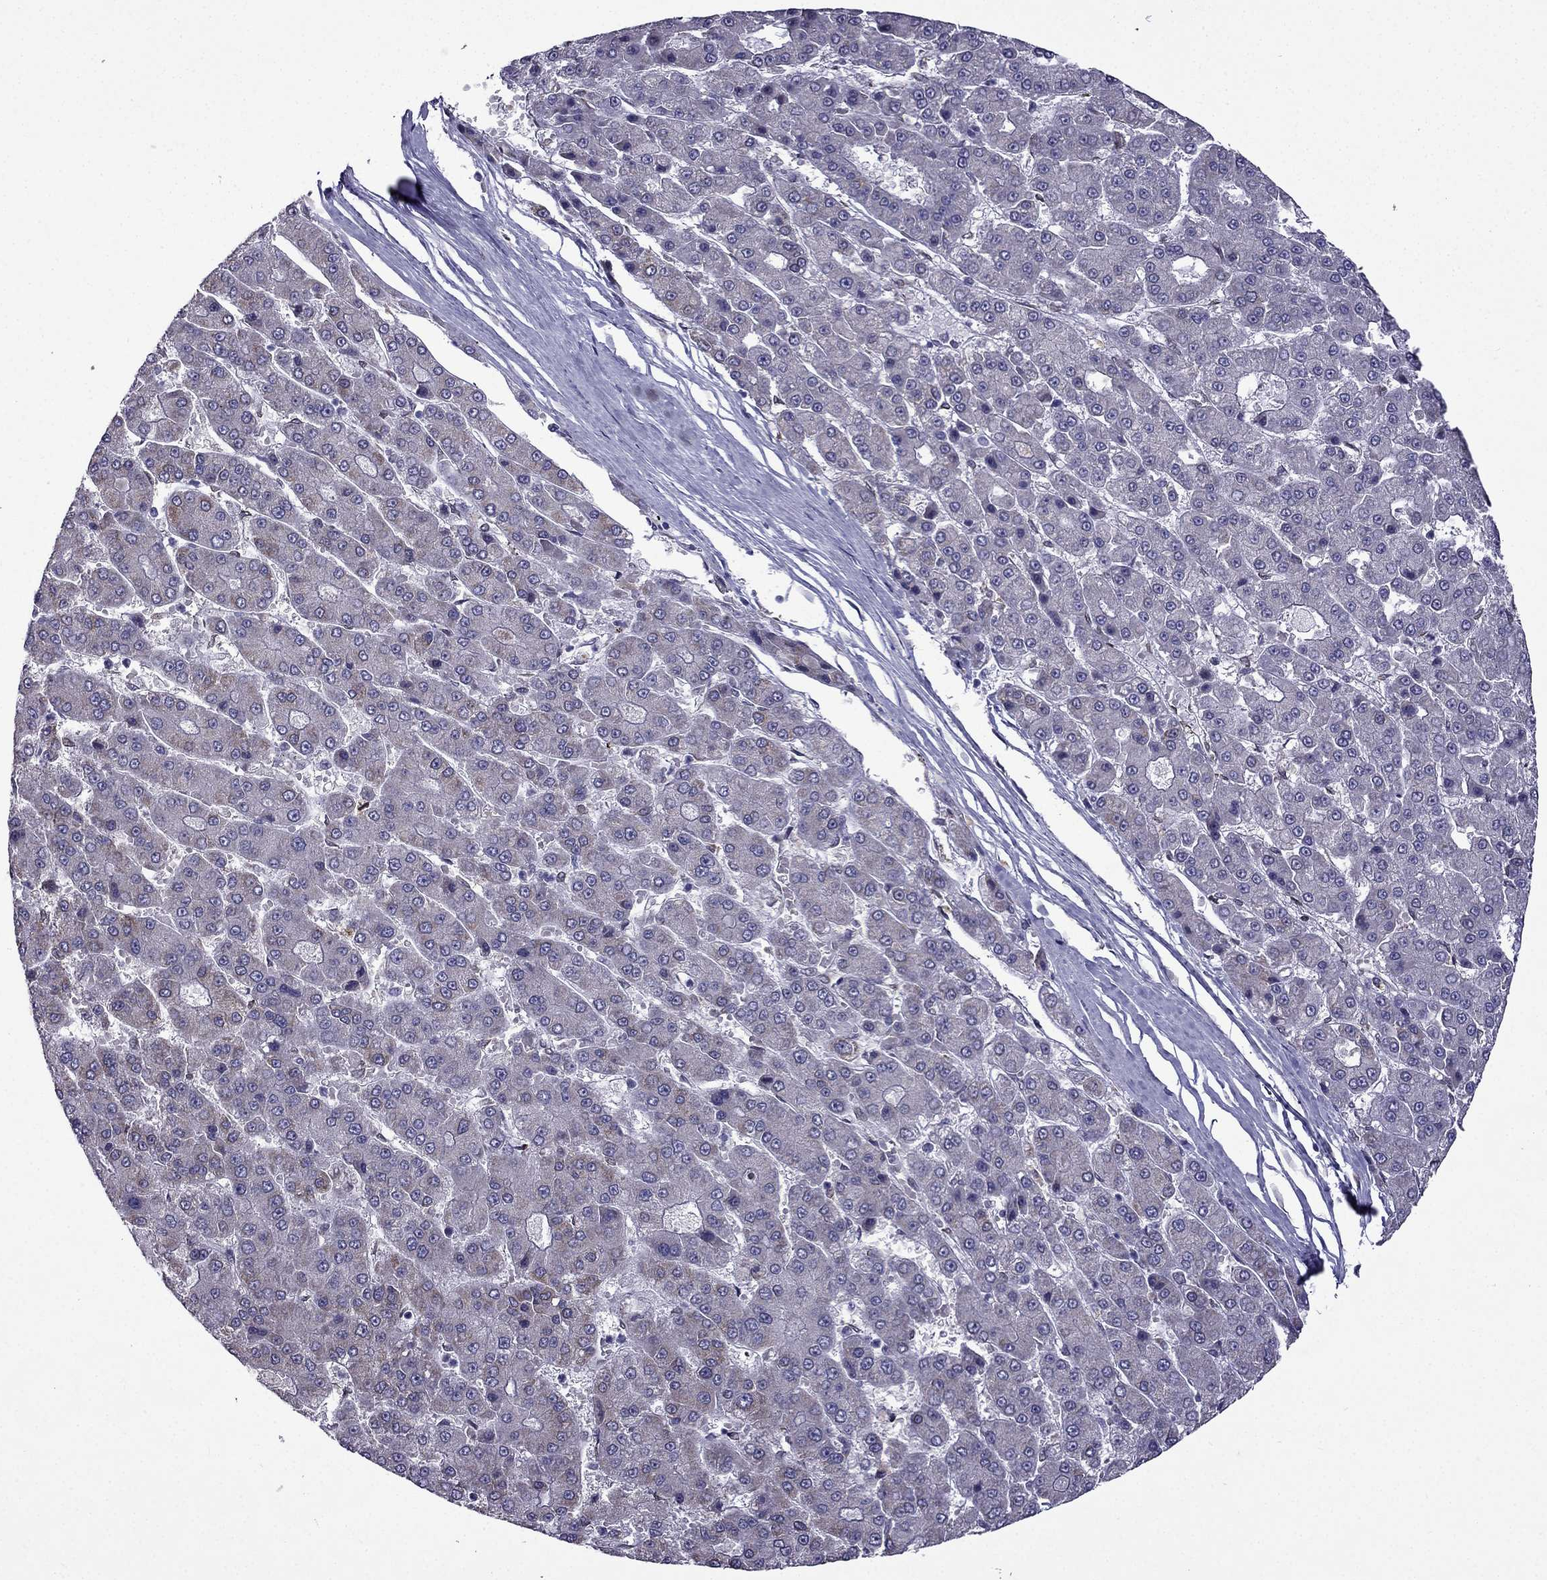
{"staining": {"intensity": "negative", "quantity": "none", "location": "none"}, "tissue": "liver cancer", "cell_type": "Tumor cells", "image_type": "cancer", "snomed": [{"axis": "morphology", "description": "Carcinoma, Hepatocellular, NOS"}, {"axis": "topography", "description": "Liver"}], "caption": "Tumor cells show no significant protein staining in liver cancer.", "gene": "IKBIP", "patient": {"sex": "male", "age": 70}}